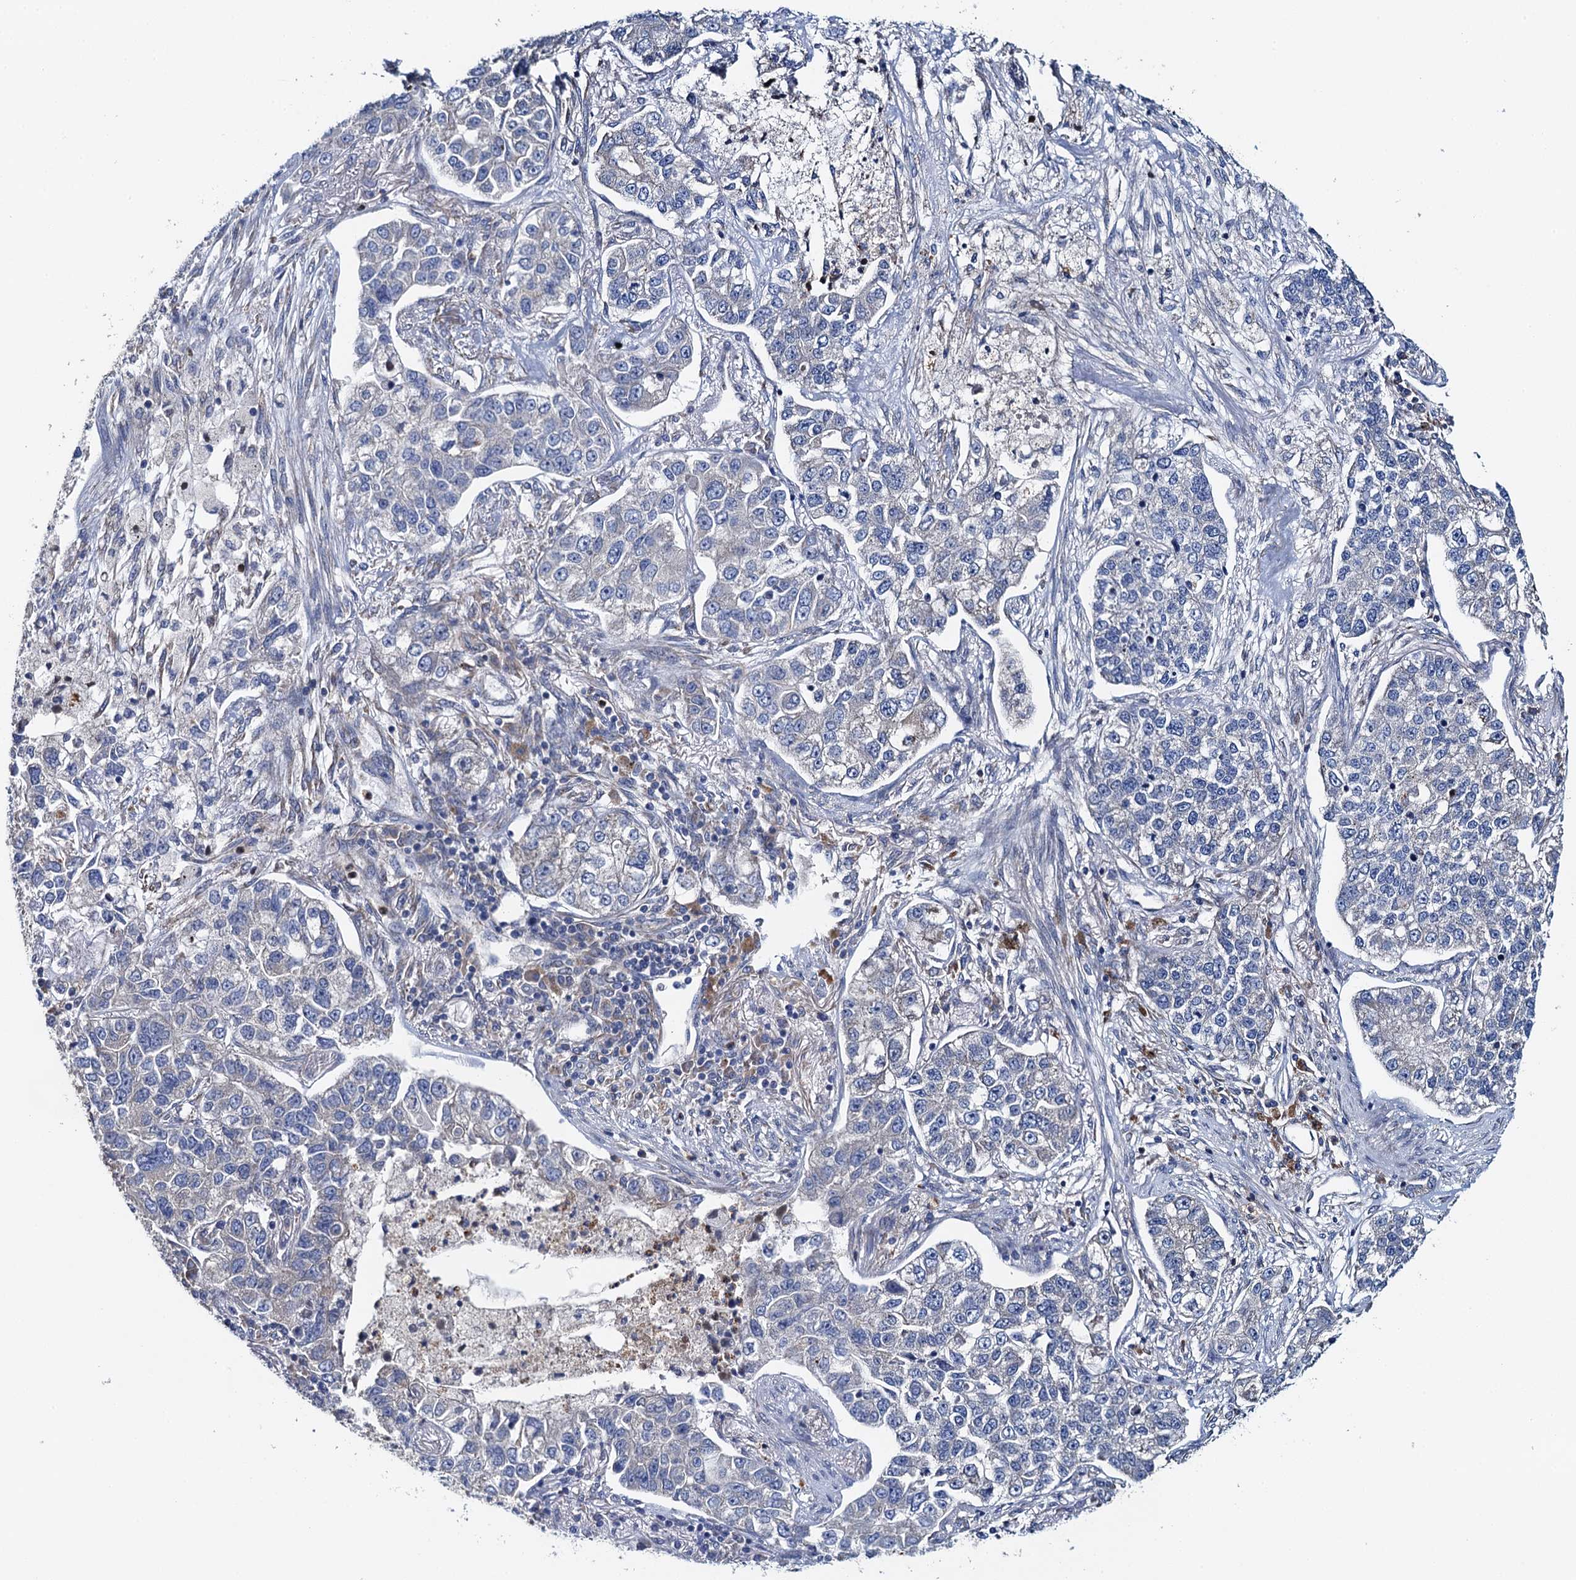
{"staining": {"intensity": "negative", "quantity": "none", "location": "none"}, "tissue": "lung cancer", "cell_type": "Tumor cells", "image_type": "cancer", "snomed": [{"axis": "morphology", "description": "Adenocarcinoma, NOS"}, {"axis": "topography", "description": "Lung"}], "caption": "High power microscopy image of an IHC micrograph of adenocarcinoma (lung), revealing no significant expression in tumor cells.", "gene": "ADCY9", "patient": {"sex": "male", "age": 49}}